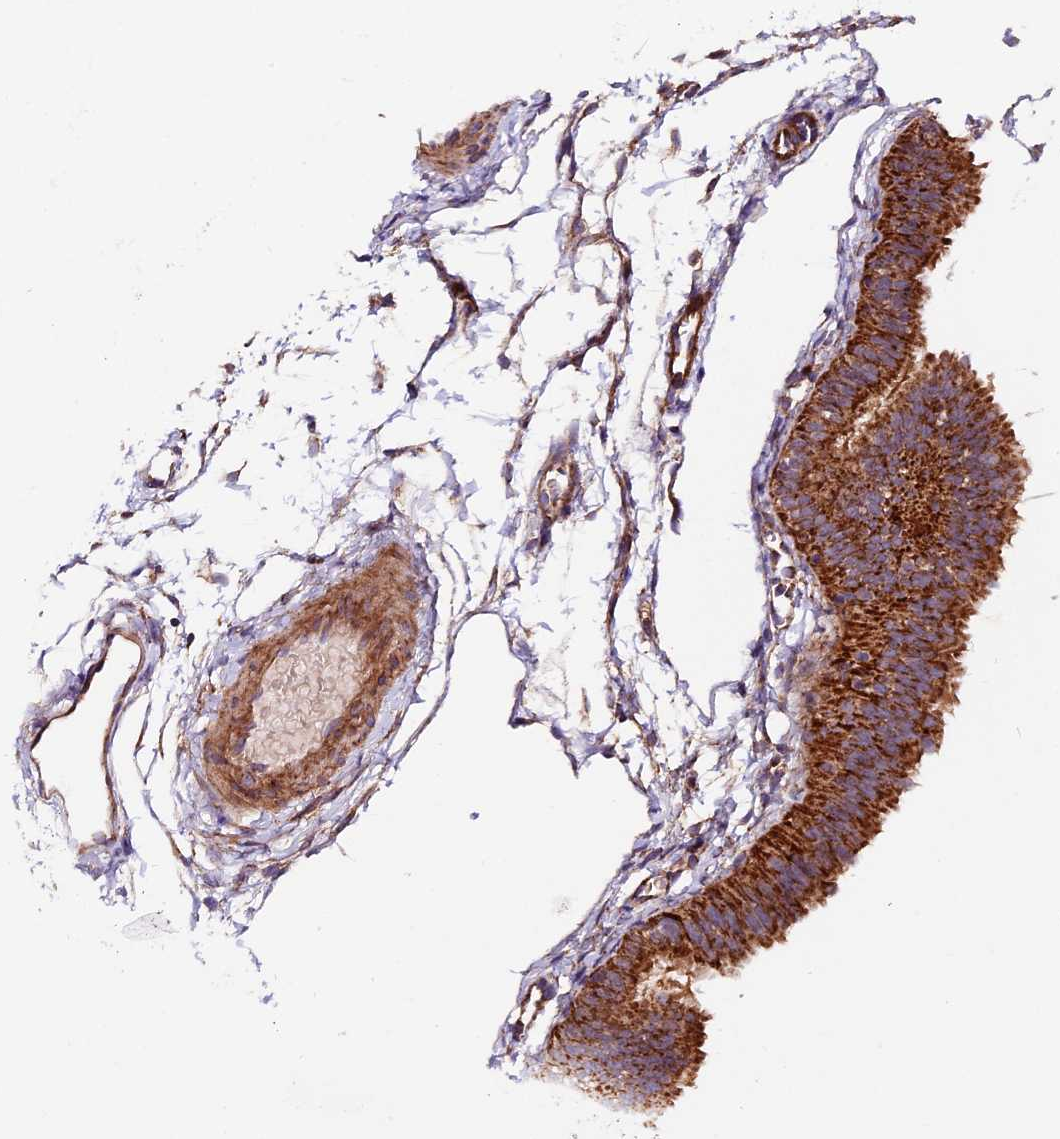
{"staining": {"intensity": "strong", "quantity": ">75%", "location": "cytoplasmic/membranous"}, "tissue": "fallopian tube", "cell_type": "Glandular cells", "image_type": "normal", "snomed": [{"axis": "morphology", "description": "Normal tissue, NOS"}, {"axis": "topography", "description": "Fallopian tube"}], "caption": "Brown immunohistochemical staining in unremarkable fallopian tube displays strong cytoplasmic/membranous staining in about >75% of glandular cells.", "gene": "NDUFA8", "patient": {"sex": "female", "age": 35}}